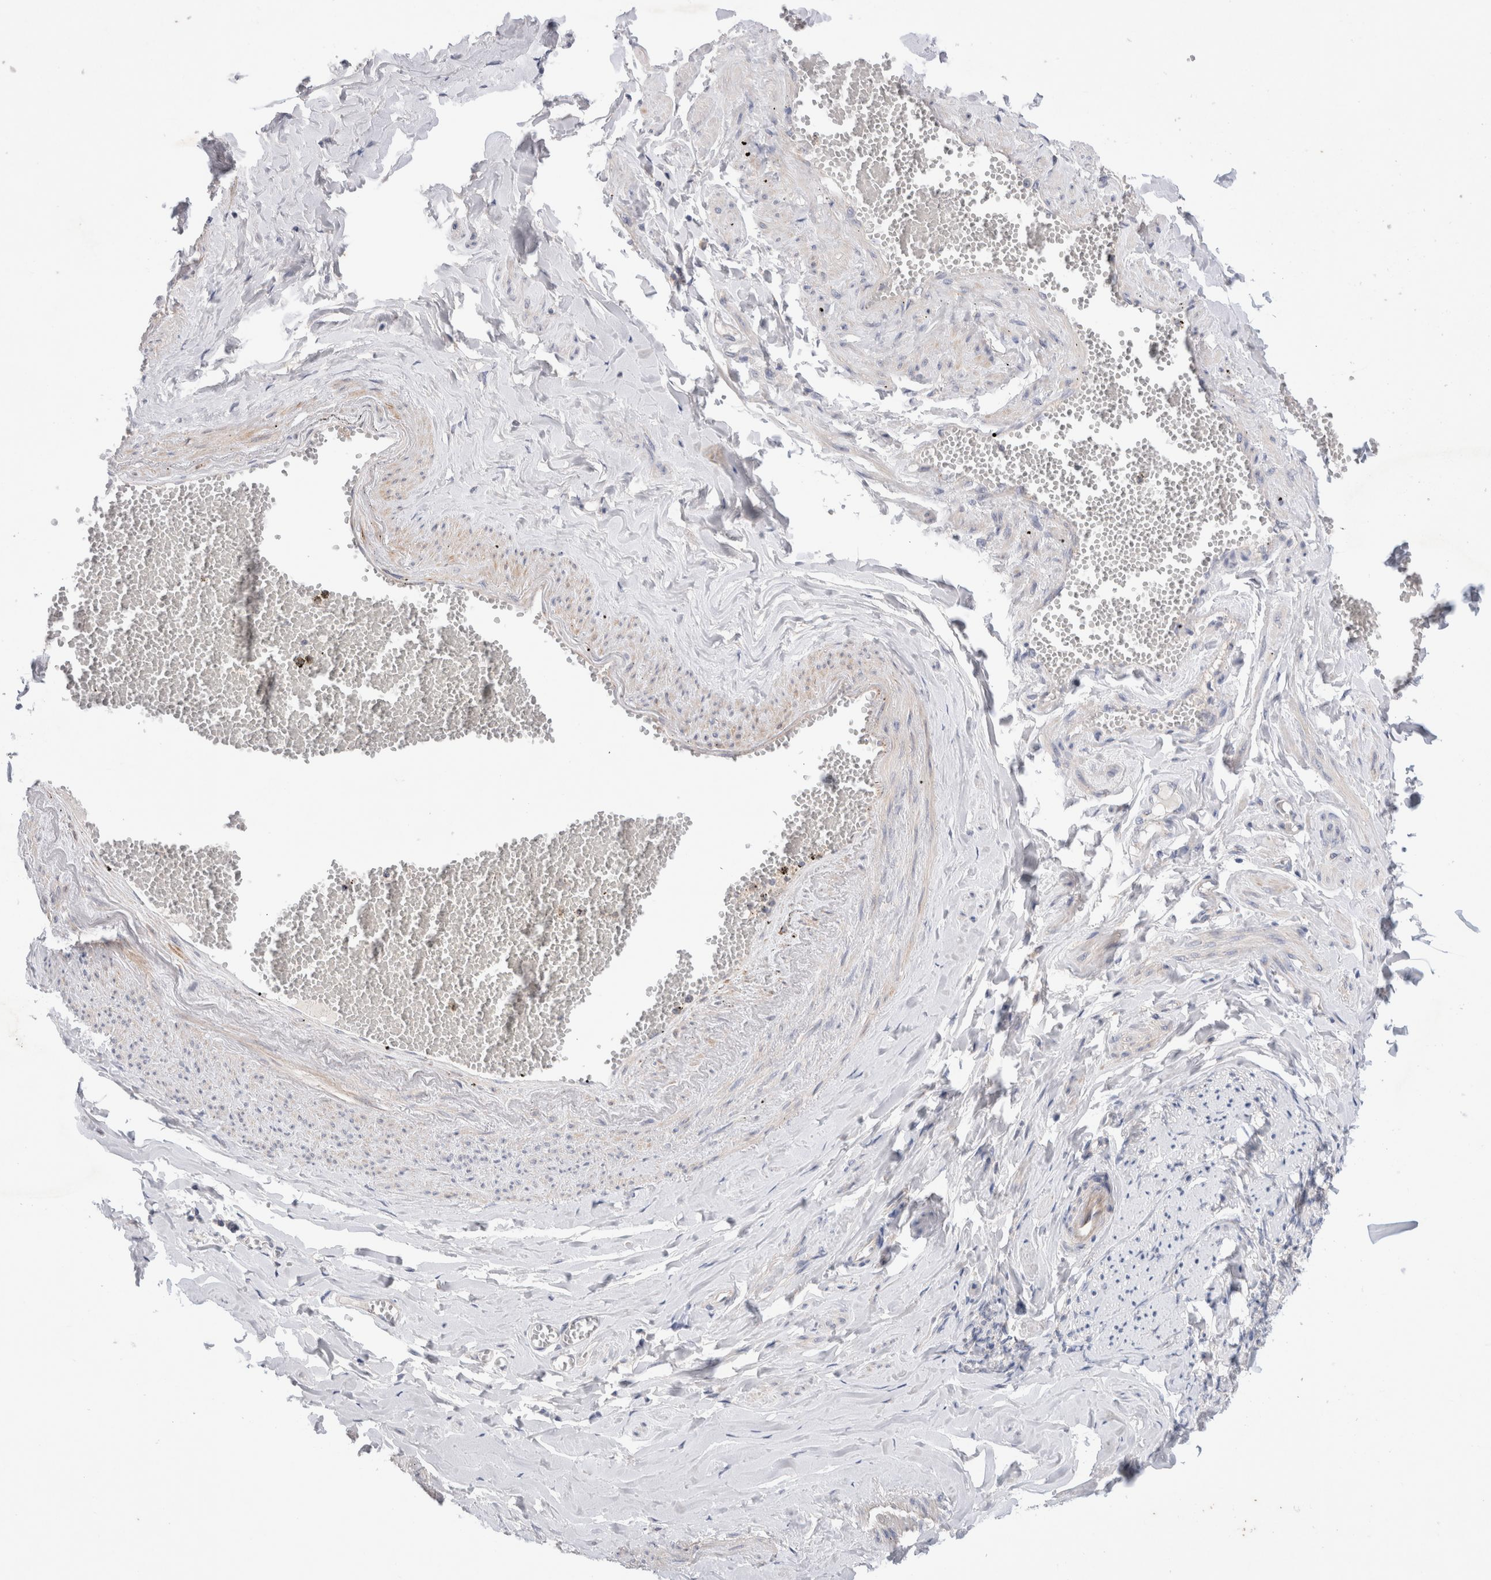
{"staining": {"intensity": "negative", "quantity": "none", "location": "none"}, "tissue": "adipose tissue", "cell_type": "Adipocytes", "image_type": "normal", "snomed": [{"axis": "morphology", "description": "Normal tissue, NOS"}, {"axis": "topography", "description": "Vascular tissue"}, {"axis": "topography", "description": "Fallopian tube"}, {"axis": "topography", "description": "Ovary"}], "caption": "Human adipose tissue stained for a protein using immunohistochemistry demonstrates no staining in adipocytes.", "gene": "IFT74", "patient": {"sex": "female", "age": 67}}